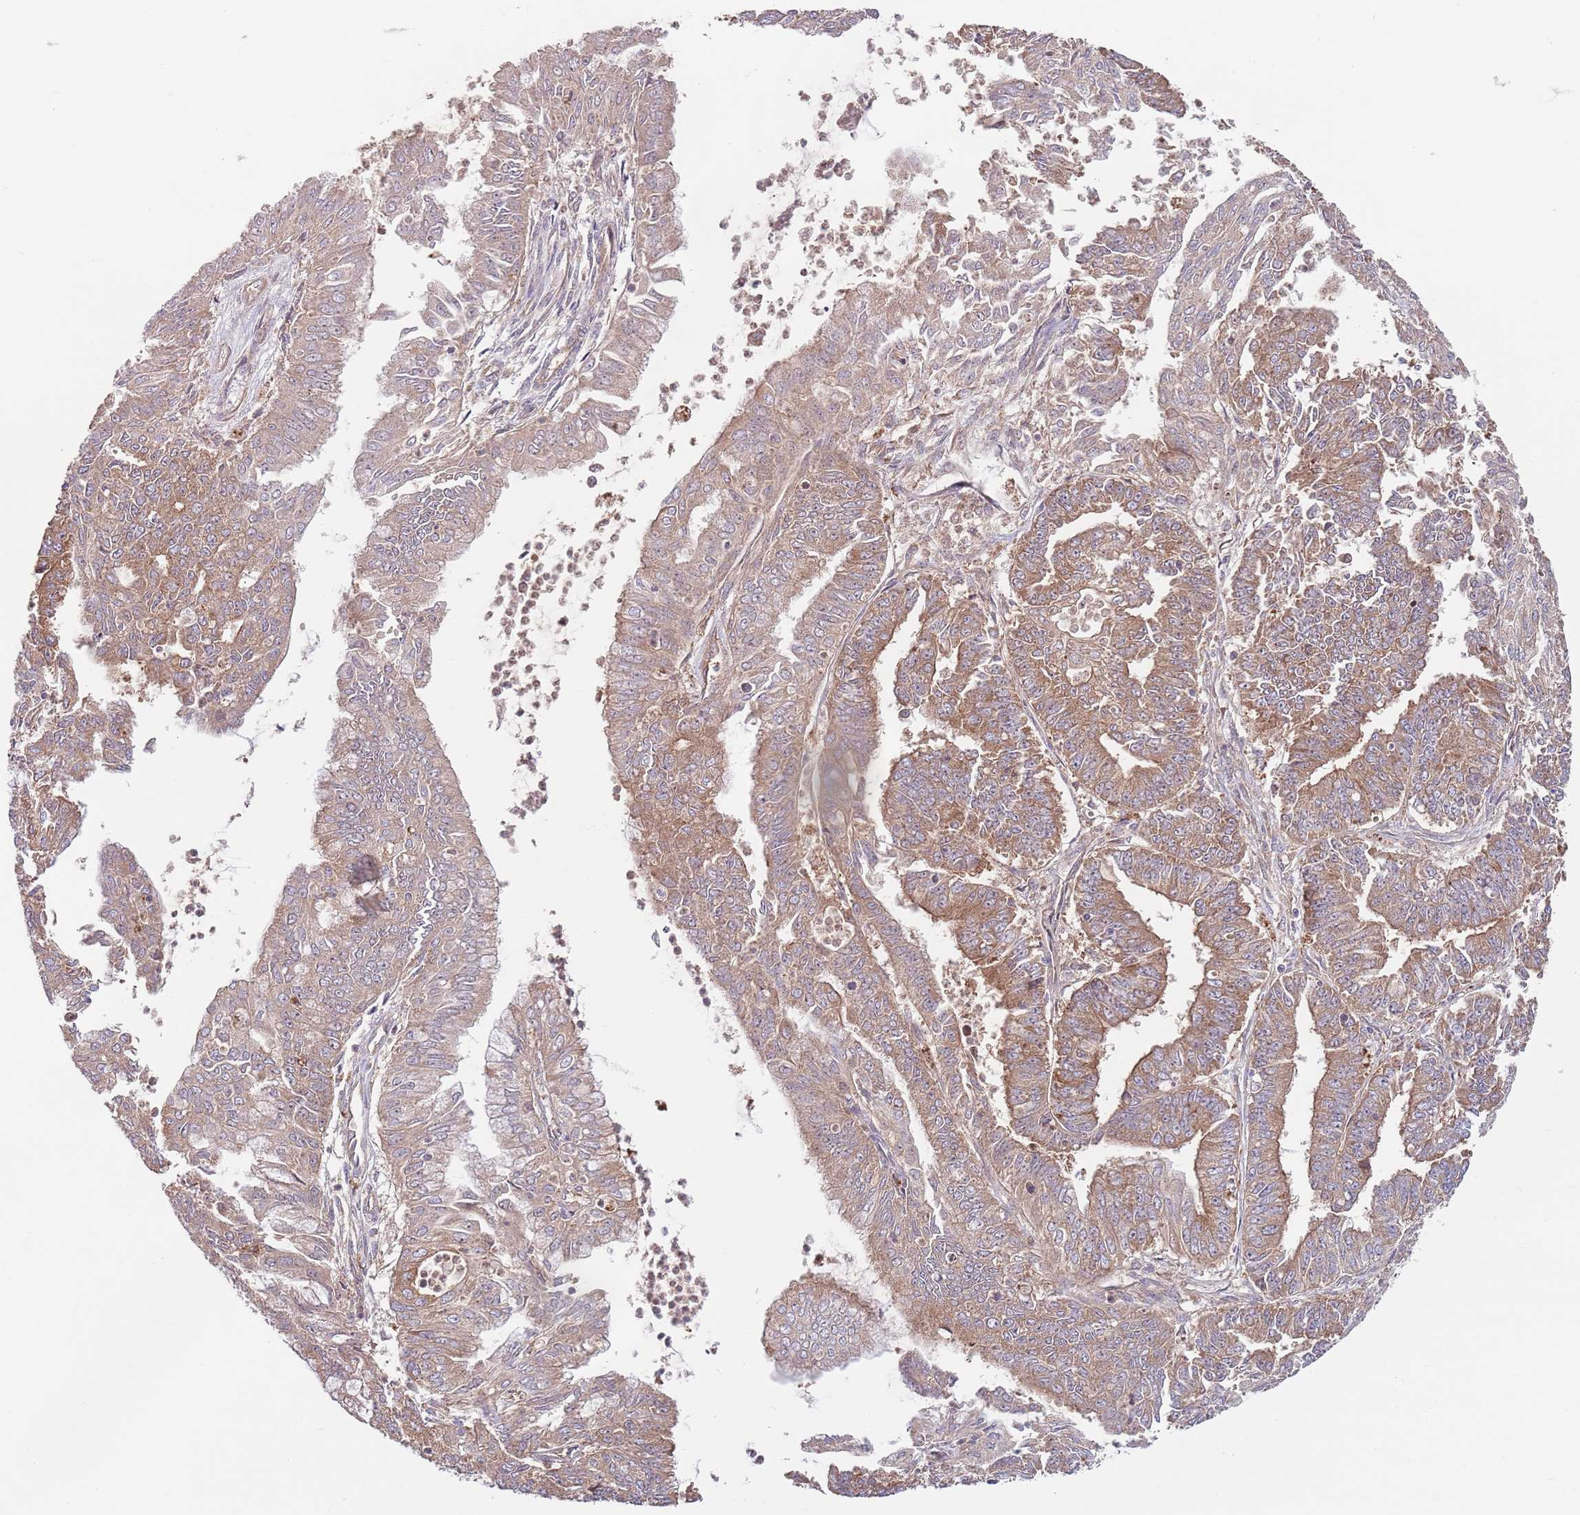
{"staining": {"intensity": "moderate", "quantity": ">75%", "location": "cytoplasmic/membranous"}, "tissue": "endometrial cancer", "cell_type": "Tumor cells", "image_type": "cancer", "snomed": [{"axis": "morphology", "description": "Adenocarcinoma, NOS"}, {"axis": "topography", "description": "Endometrium"}], "caption": "Immunohistochemical staining of endometrial adenocarcinoma demonstrates medium levels of moderate cytoplasmic/membranous protein positivity in approximately >75% of tumor cells.", "gene": "EIF3F", "patient": {"sex": "female", "age": 73}}